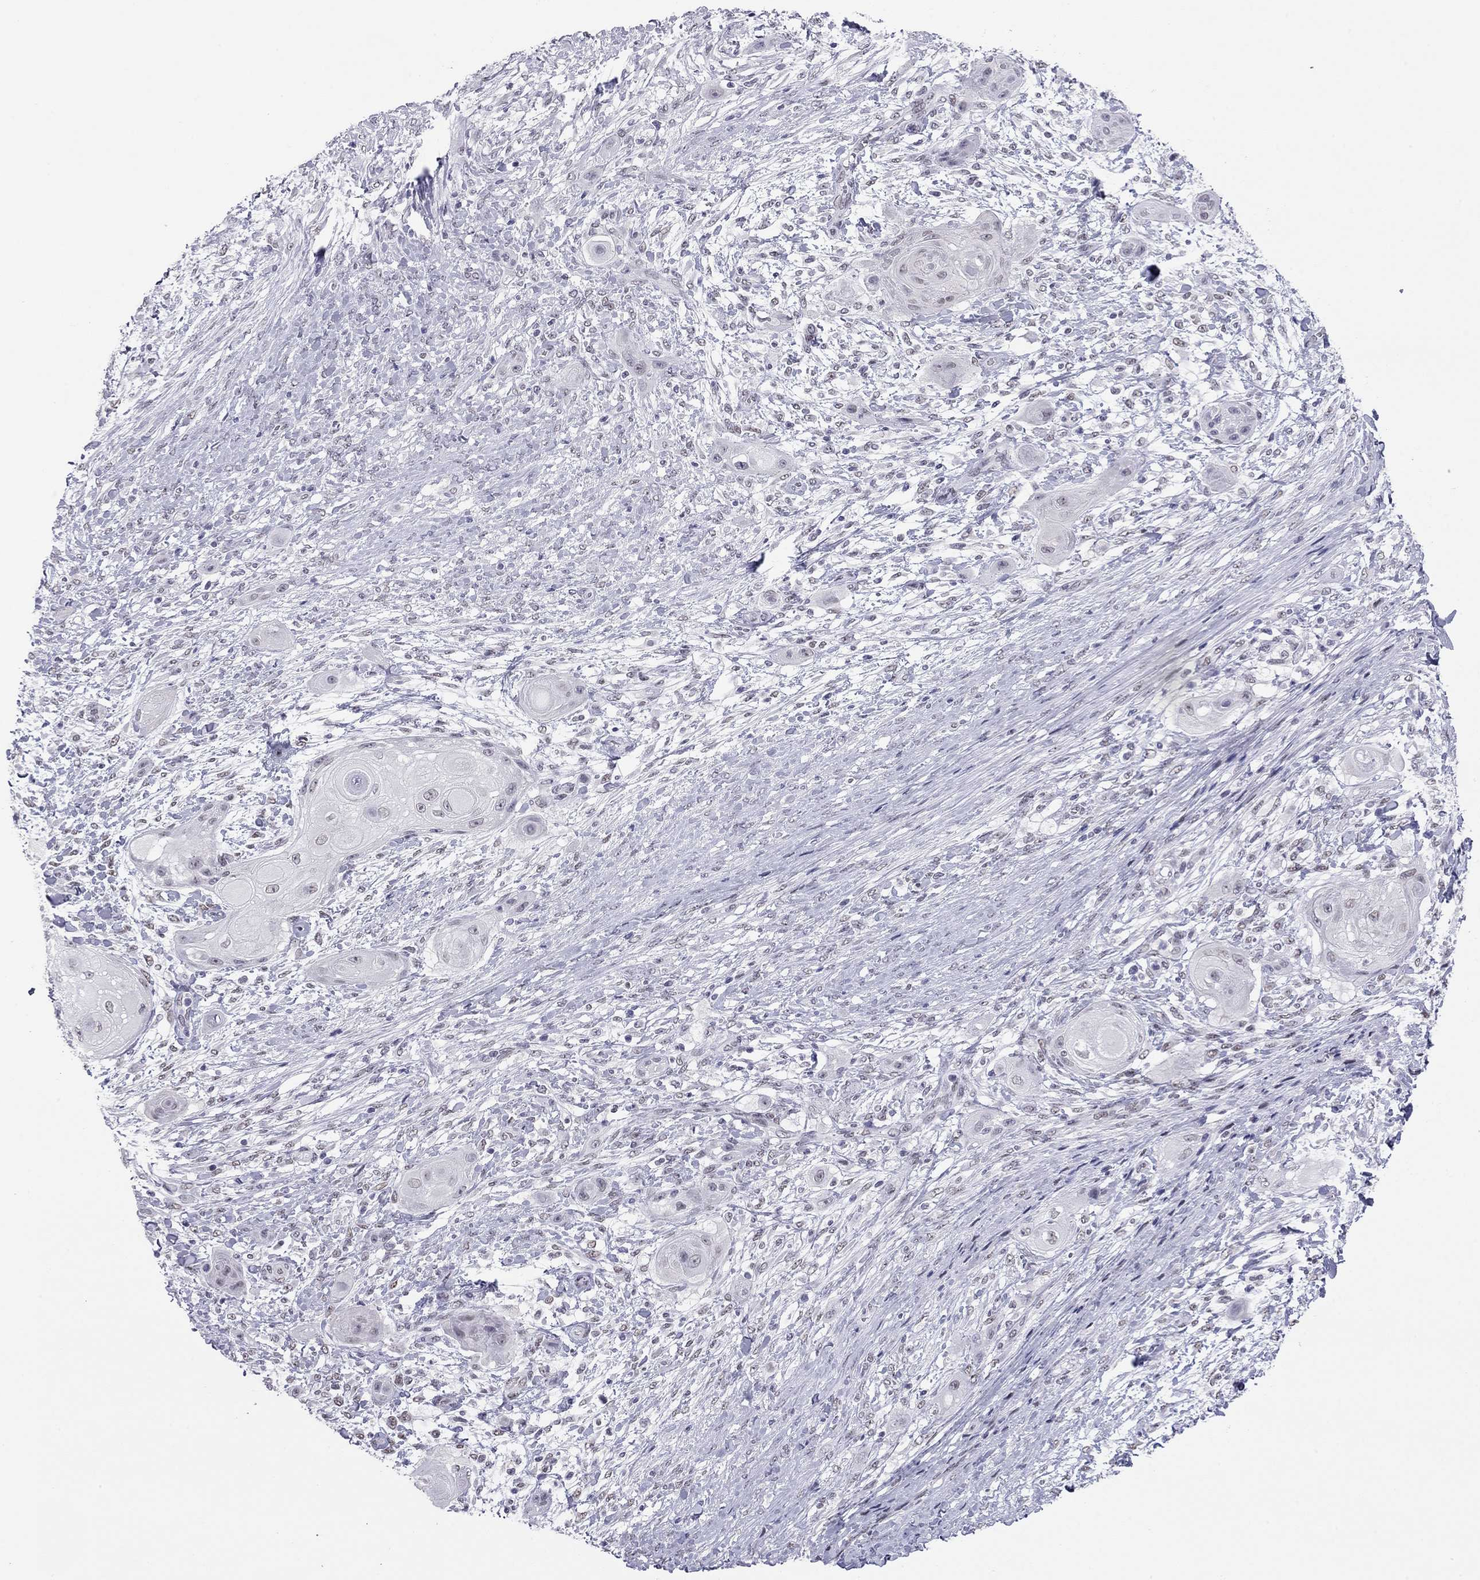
{"staining": {"intensity": "negative", "quantity": "none", "location": "none"}, "tissue": "skin cancer", "cell_type": "Tumor cells", "image_type": "cancer", "snomed": [{"axis": "morphology", "description": "Squamous cell carcinoma, NOS"}, {"axis": "topography", "description": "Skin"}], "caption": "This is a micrograph of immunohistochemistry staining of skin cancer, which shows no expression in tumor cells.", "gene": "DOT1L", "patient": {"sex": "male", "age": 62}}